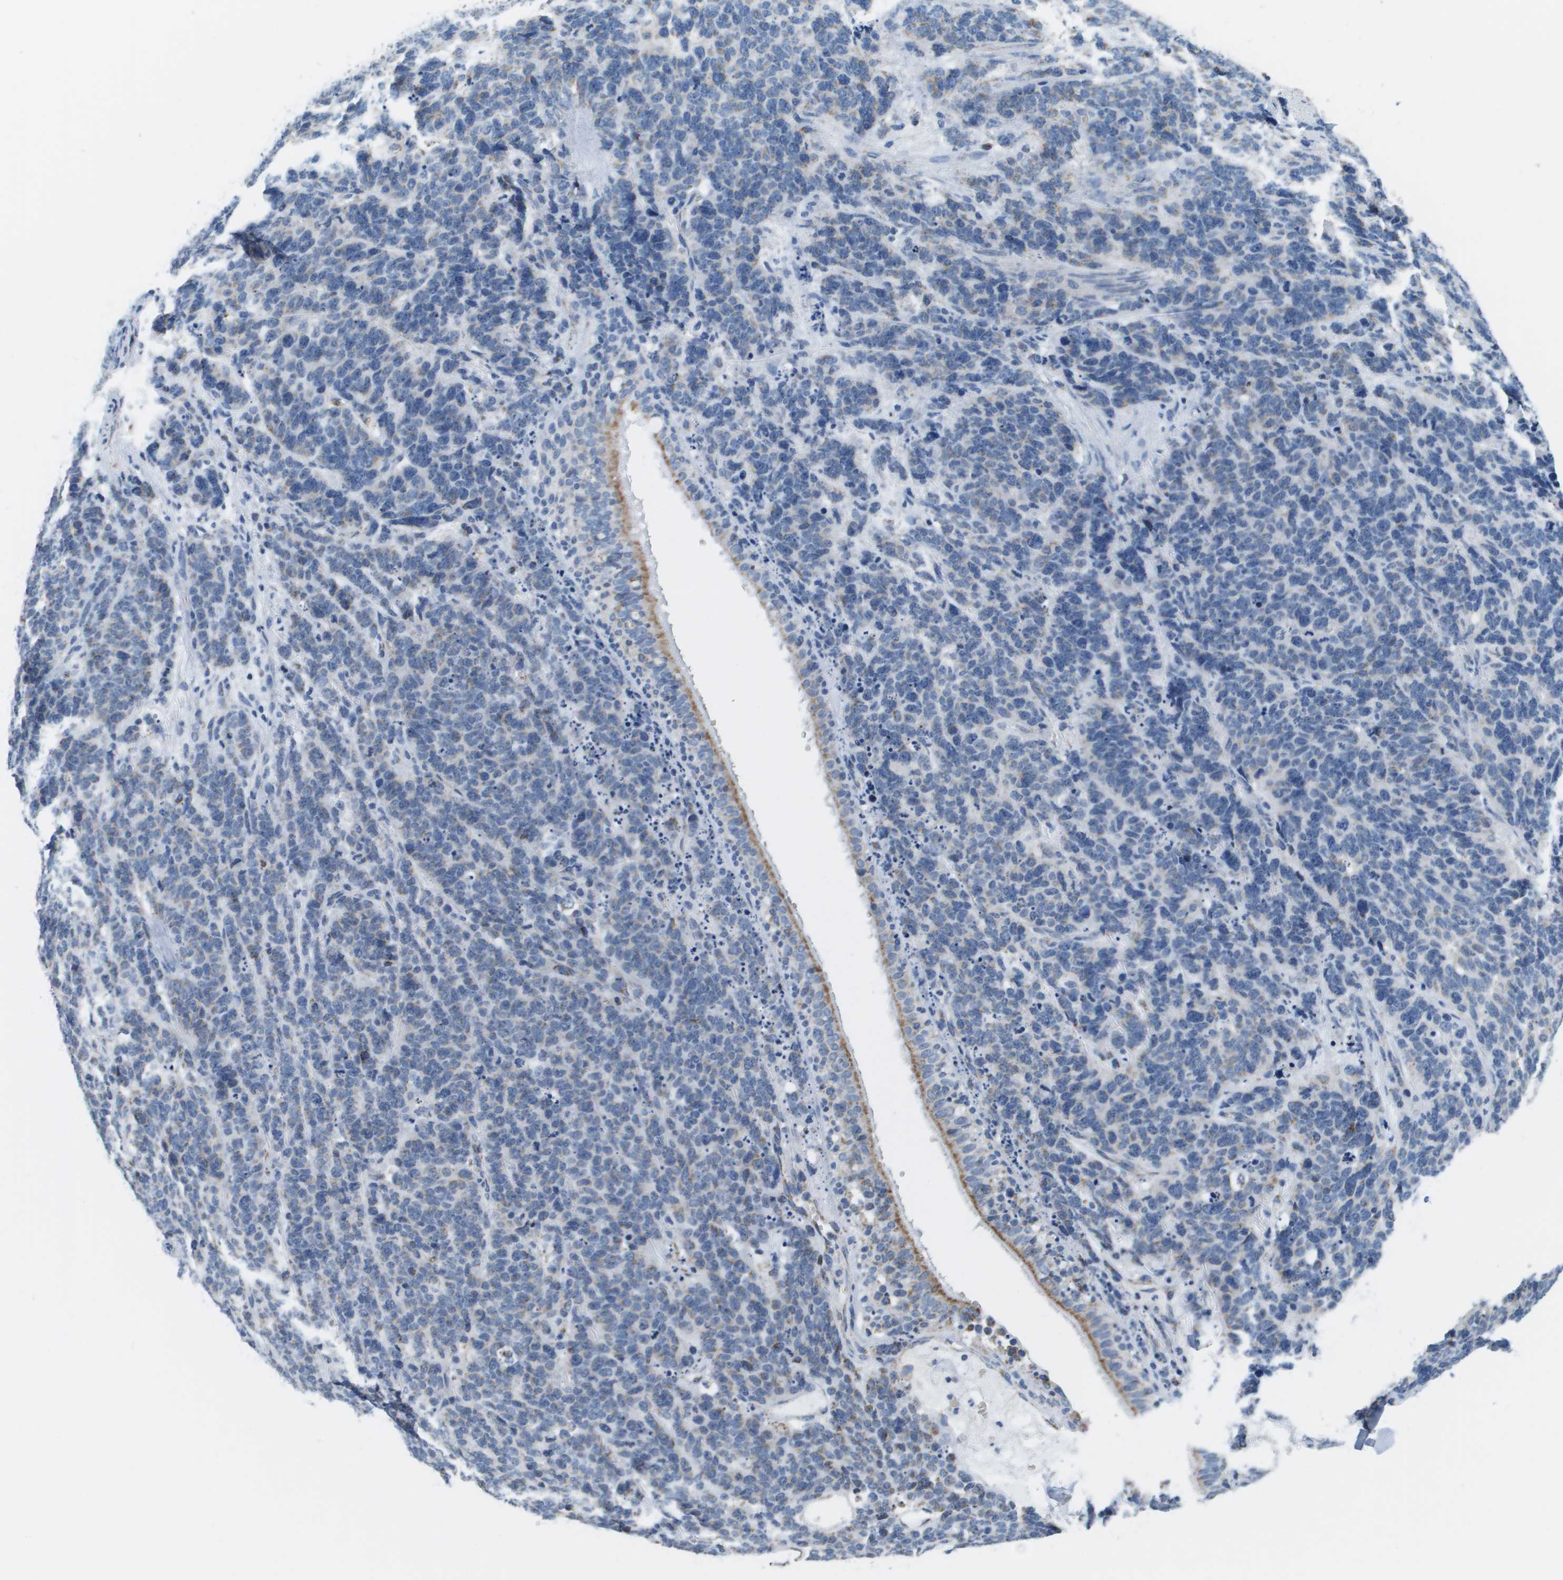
{"staining": {"intensity": "negative", "quantity": "none", "location": "none"}, "tissue": "lung cancer", "cell_type": "Tumor cells", "image_type": "cancer", "snomed": [{"axis": "morphology", "description": "Neoplasm, malignant, NOS"}, {"axis": "topography", "description": "Lung"}], "caption": "Tumor cells are negative for brown protein staining in lung cancer (neoplasm (malignant)).", "gene": "ATP5F1B", "patient": {"sex": "female", "age": 58}}